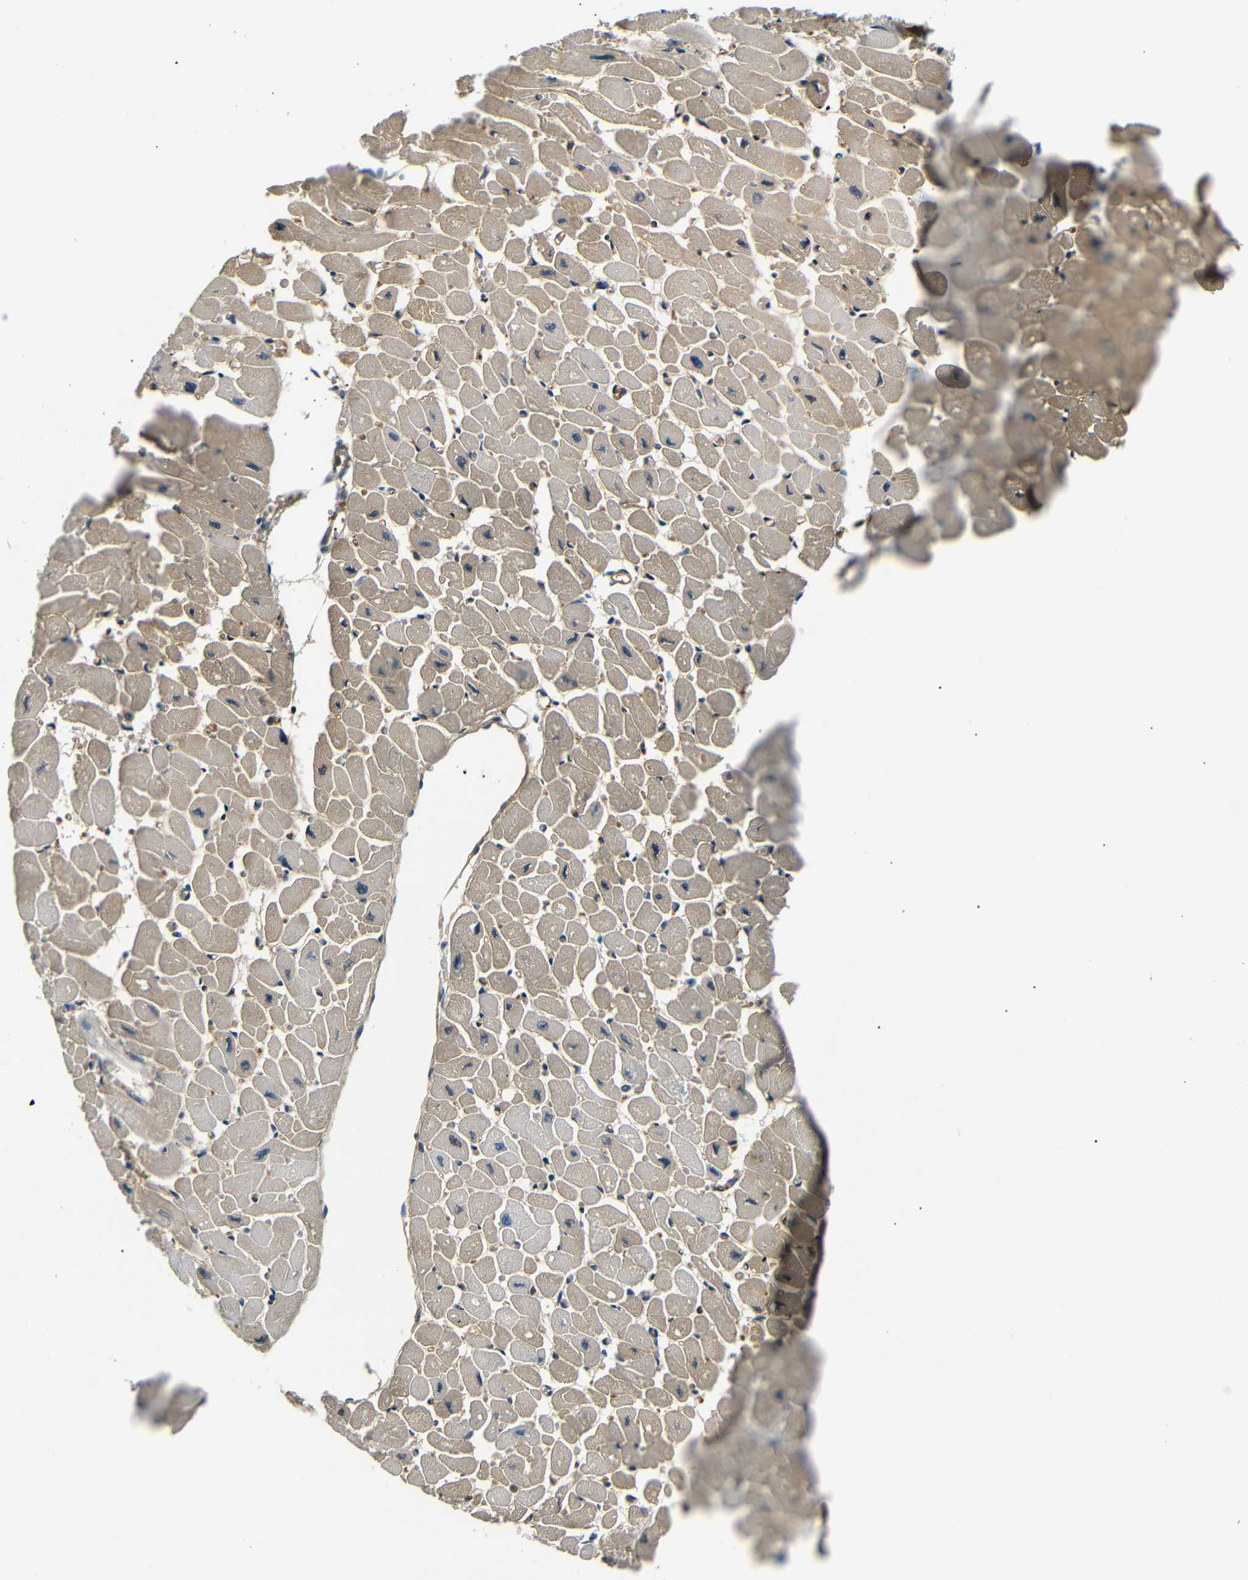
{"staining": {"intensity": "weak", "quantity": "25%-75%", "location": "cytoplasmic/membranous"}, "tissue": "heart muscle", "cell_type": "Cardiomyocytes", "image_type": "normal", "snomed": [{"axis": "morphology", "description": "Normal tissue, NOS"}, {"axis": "topography", "description": "Heart"}], "caption": "This micrograph shows benign heart muscle stained with immunohistochemistry (IHC) to label a protein in brown. The cytoplasmic/membranous of cardiomyocytes show weak positivity for the protein. Nuclei are counter-stained blue.", "gene": "LHCGR", "patient": {"sex": "female", "age": 54}}